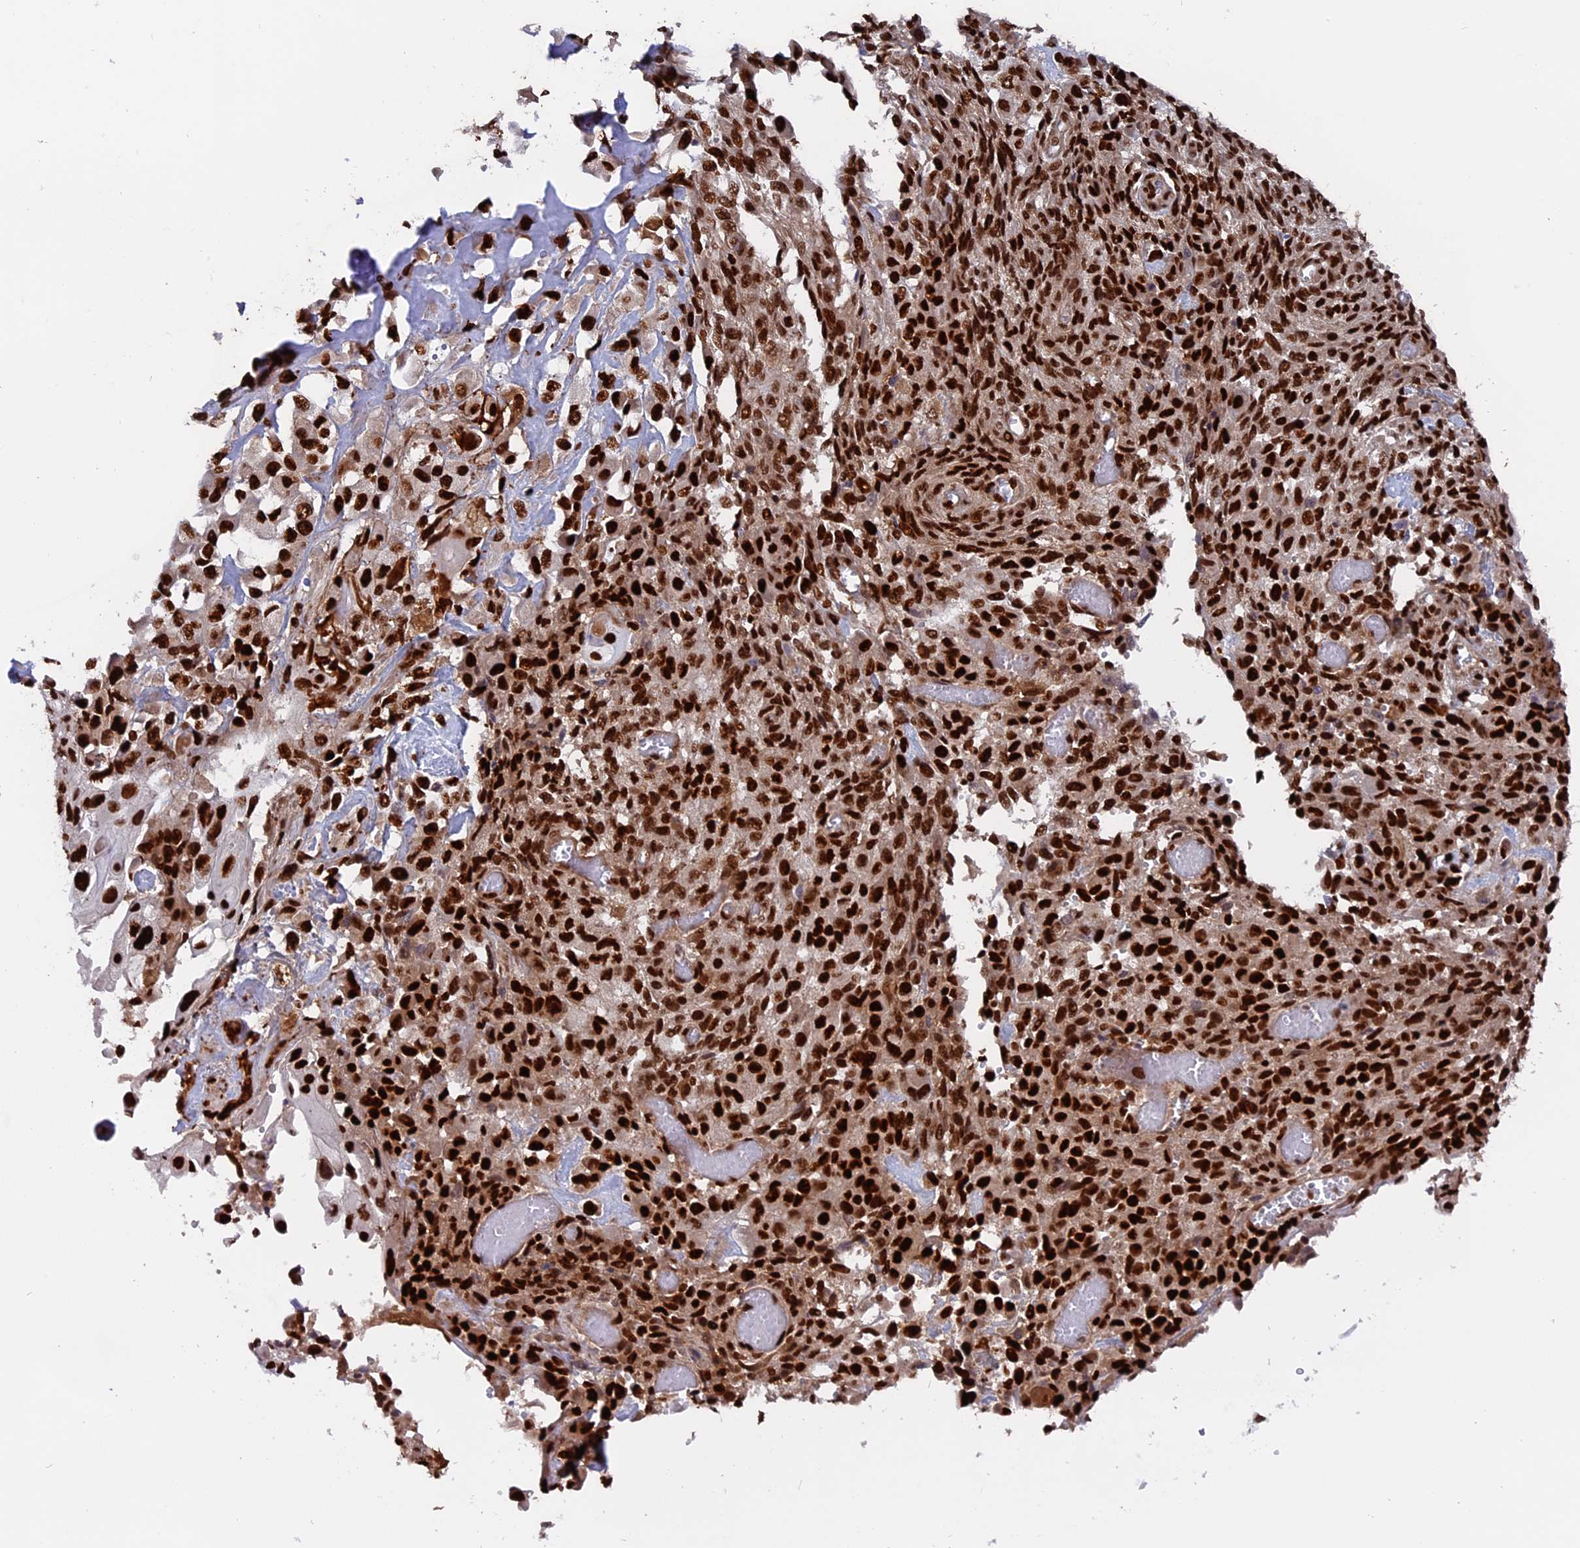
{"staining": {"intensity": "strong", "quantity": ">75%", "location": "nuclear"}, "tissue": "endometrial cancer", "cell_type": "Tumor cells", "image_type": "cancer", "snomed": [{"axis": "morphology", "description": "Adenocarcinoma, NOS"}, {"axis": "topography", "description": "Endometrium"}], "caption": "Immunohistochemistry (IHC) histopathology image of neoplastic tissue: adenocarcinoma (endometrial) stained using IHC exhibits high levels of strong protein expression localized specifically in the nuclear of tumor cells, appearing as a nuclear brown color.", "gene": "RAMAC", "patient": {"sex": "female", "age": 32}}